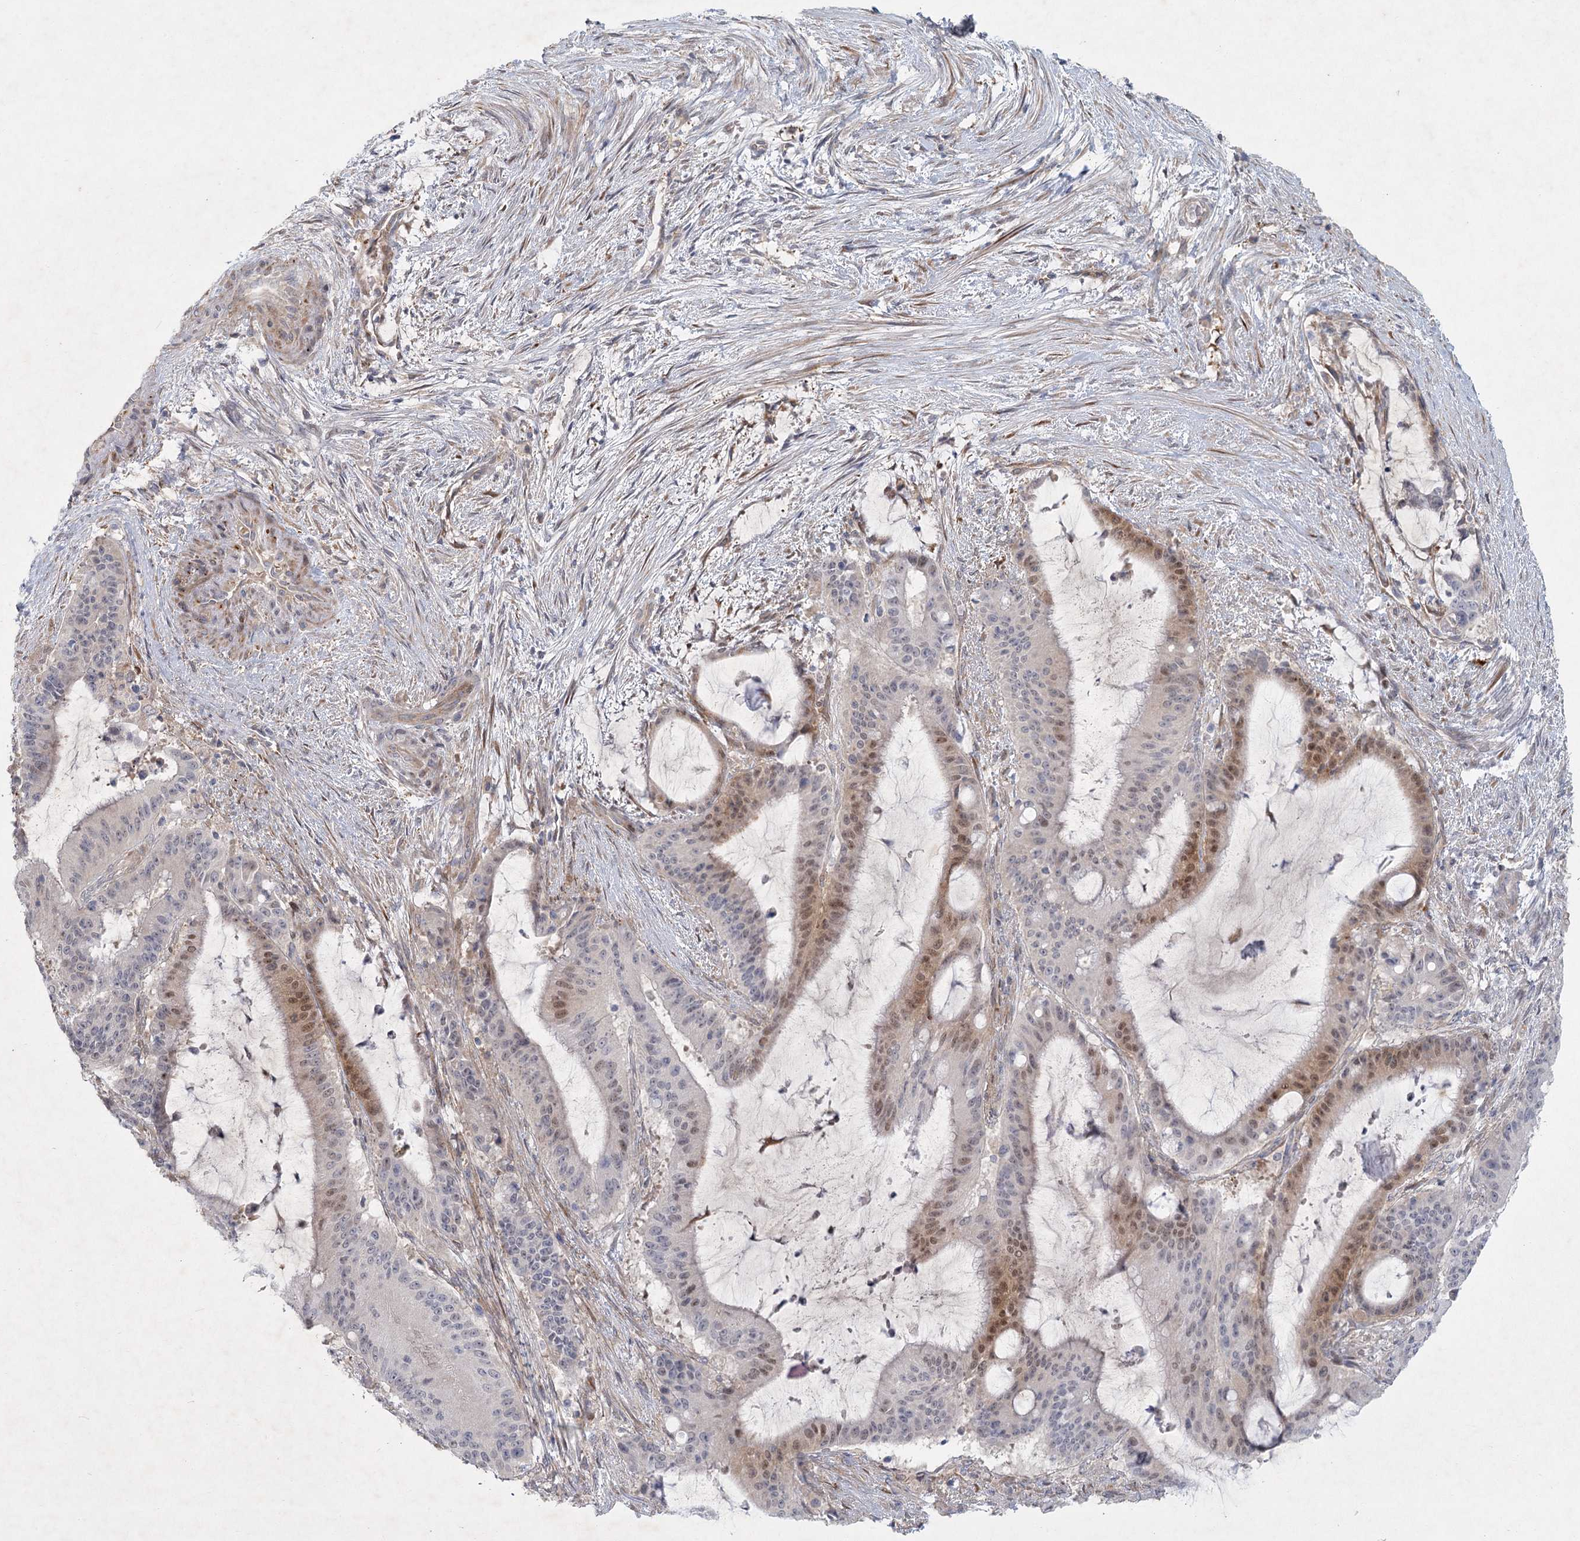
{"staining": {"intensity": "moderate", "quantity": "25%-75%", "location": "nuclear"}, "tissue": "liver cancer", "cell_type": "Tumor cells", "image_type": "cancer", "snomed": [{"axis": "morphology", "description": "Normal tissue, NOS"}, {"axis": "morphology", "description": "Cholangiocarcinoma"}, {"axis": "topography", "description": "Liver"}, {"axis": "topography", "description": "Peripheral nerve tissue"}], "caption": "IHC of human liver cholangiocarcinoma shows medium levels of moderate nuclear staining in approximately 25%-75% of tumor cells.", "gene": "FAM110C", "patient": {"sex": "female", "age": 73}}